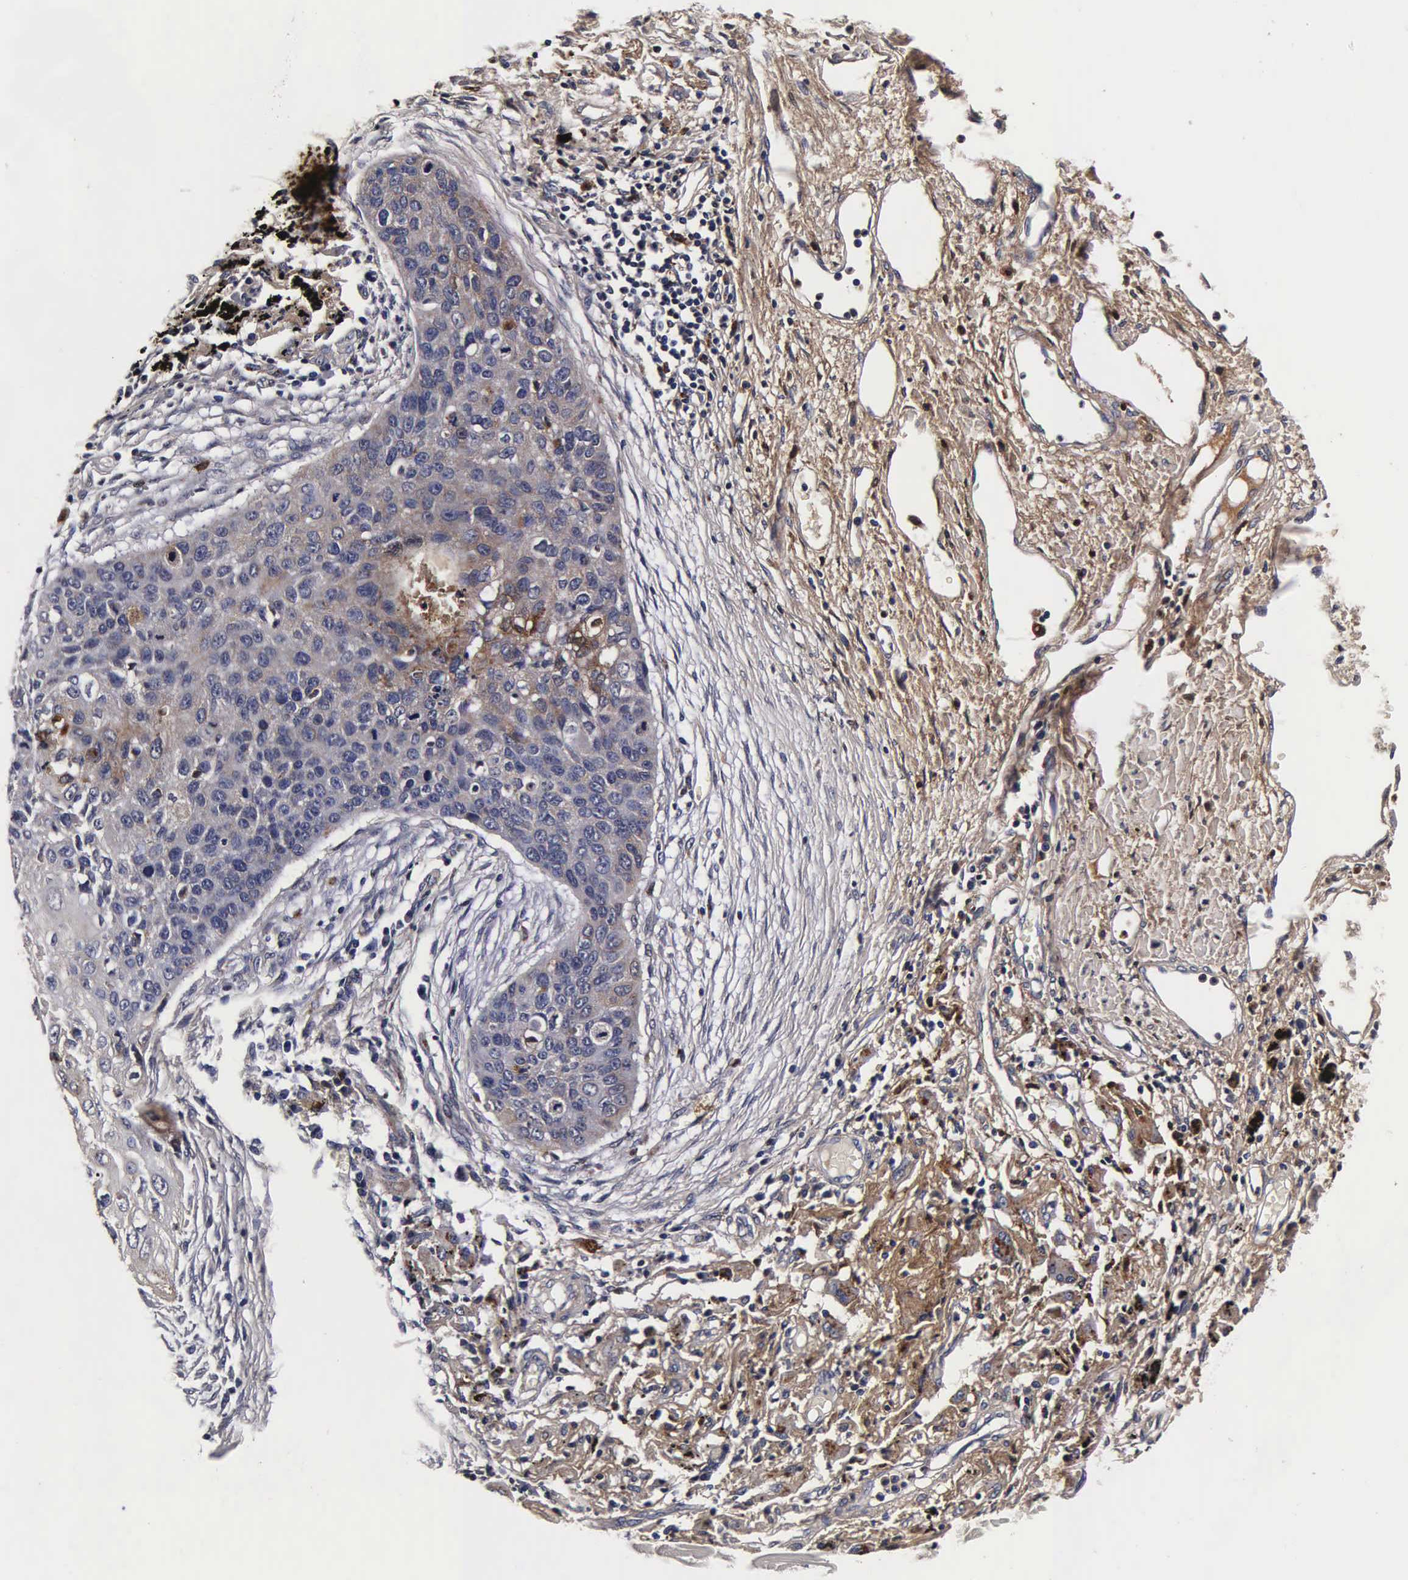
{"staining": {"intensity": "moderate", "quantity": "<25%", "location": "cytoplasmic/membranous"}, "tissue": "lung cancer", "cell_type": "Tumor cells", "image_type": "cancer", "snomed": [{"axis": "morphology", "description": "Squamous cell carcinoma, NOS"}, {"axis": "topography", "description": "Lung"}], "caption": "Protein expression analysis of human lung cancer (squamous cell carcinoma) reveals moderate cytoplasmic/membranous staining in approximately <25% of tumor cells.", "gene": "CST3", "patient": {"sex": "male", "age": 71}}